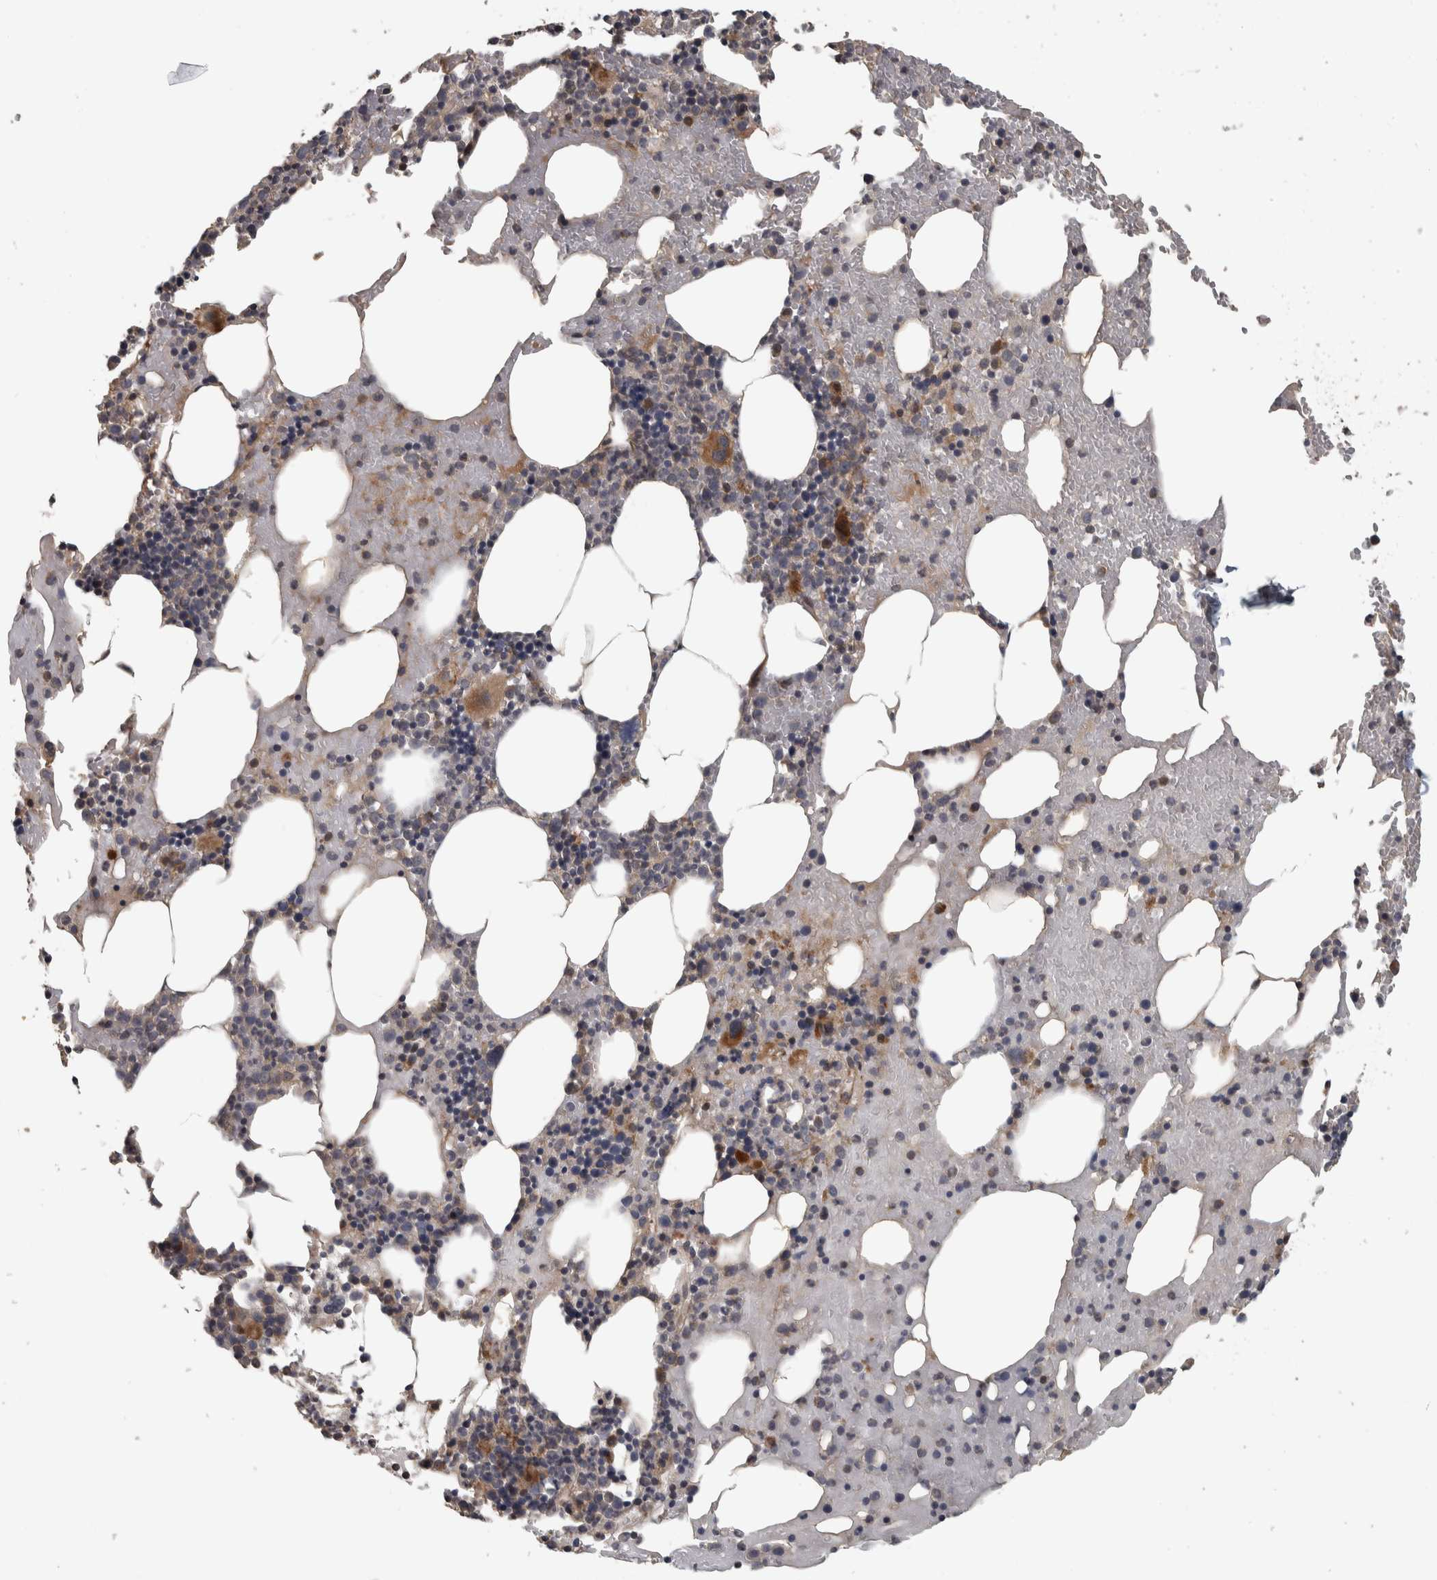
{"staining": {"intensity": "moderate", "quantity": "<25%", "location": "cytoplasmic/membranous"}, "tissue": "bone marrow", "cell_type": "Hematopoietic cells", "image_type": "normal", "snomed": [{"axis": "morphology", "description": "Normal tissue, NOS"}, {"axis": "morphology", "description": "Inflammation, NOS"}, {"axis": "topography", "description": "Bone marrow"}], "caption": "Immunohistochemistry histopathology image of benign bone marrow stained for a protein (brown), which reveals low levels of moderate cytoplasmic/membranous positivity in approximately <25% of hematopoietic cells.", "gene": "ERAL1", "patient": {"sex": "male", "age": 68}}